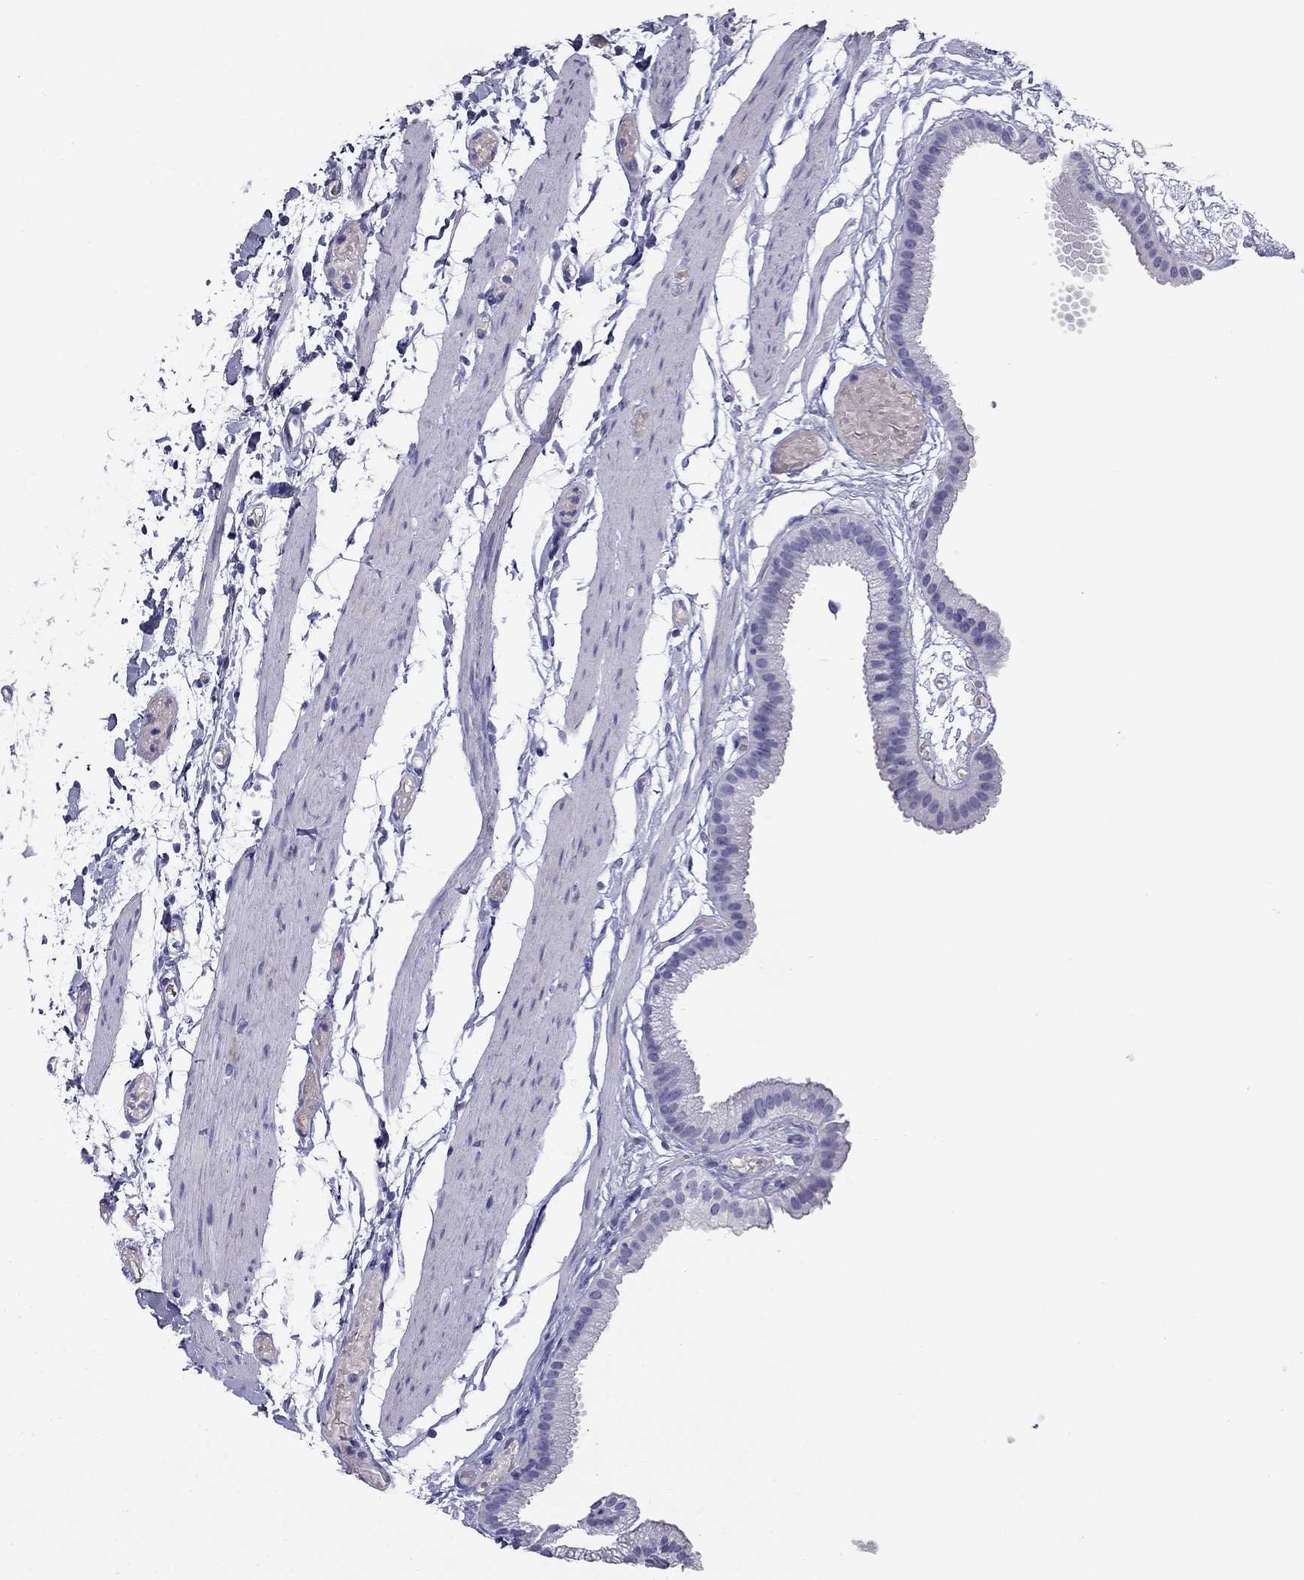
{"staining": {"intensity": "negative", "quantity": "none", "location": "none"}, "tissue": "gallbladder", "cell_type": "Glandular cells", "image_type": "normal", "snomed": [{"axis": "morphology", "description": "Normal tissue, NOS"}, {"axis": "topography", "description": "Gallbladder"}], "caption": "This is an immunohistochemistry (IHC) image of benign gallbladder. There is no expression in glandular cells.", "gene": "NPTX1", "patient": {"sex": "female", "age": 45}}